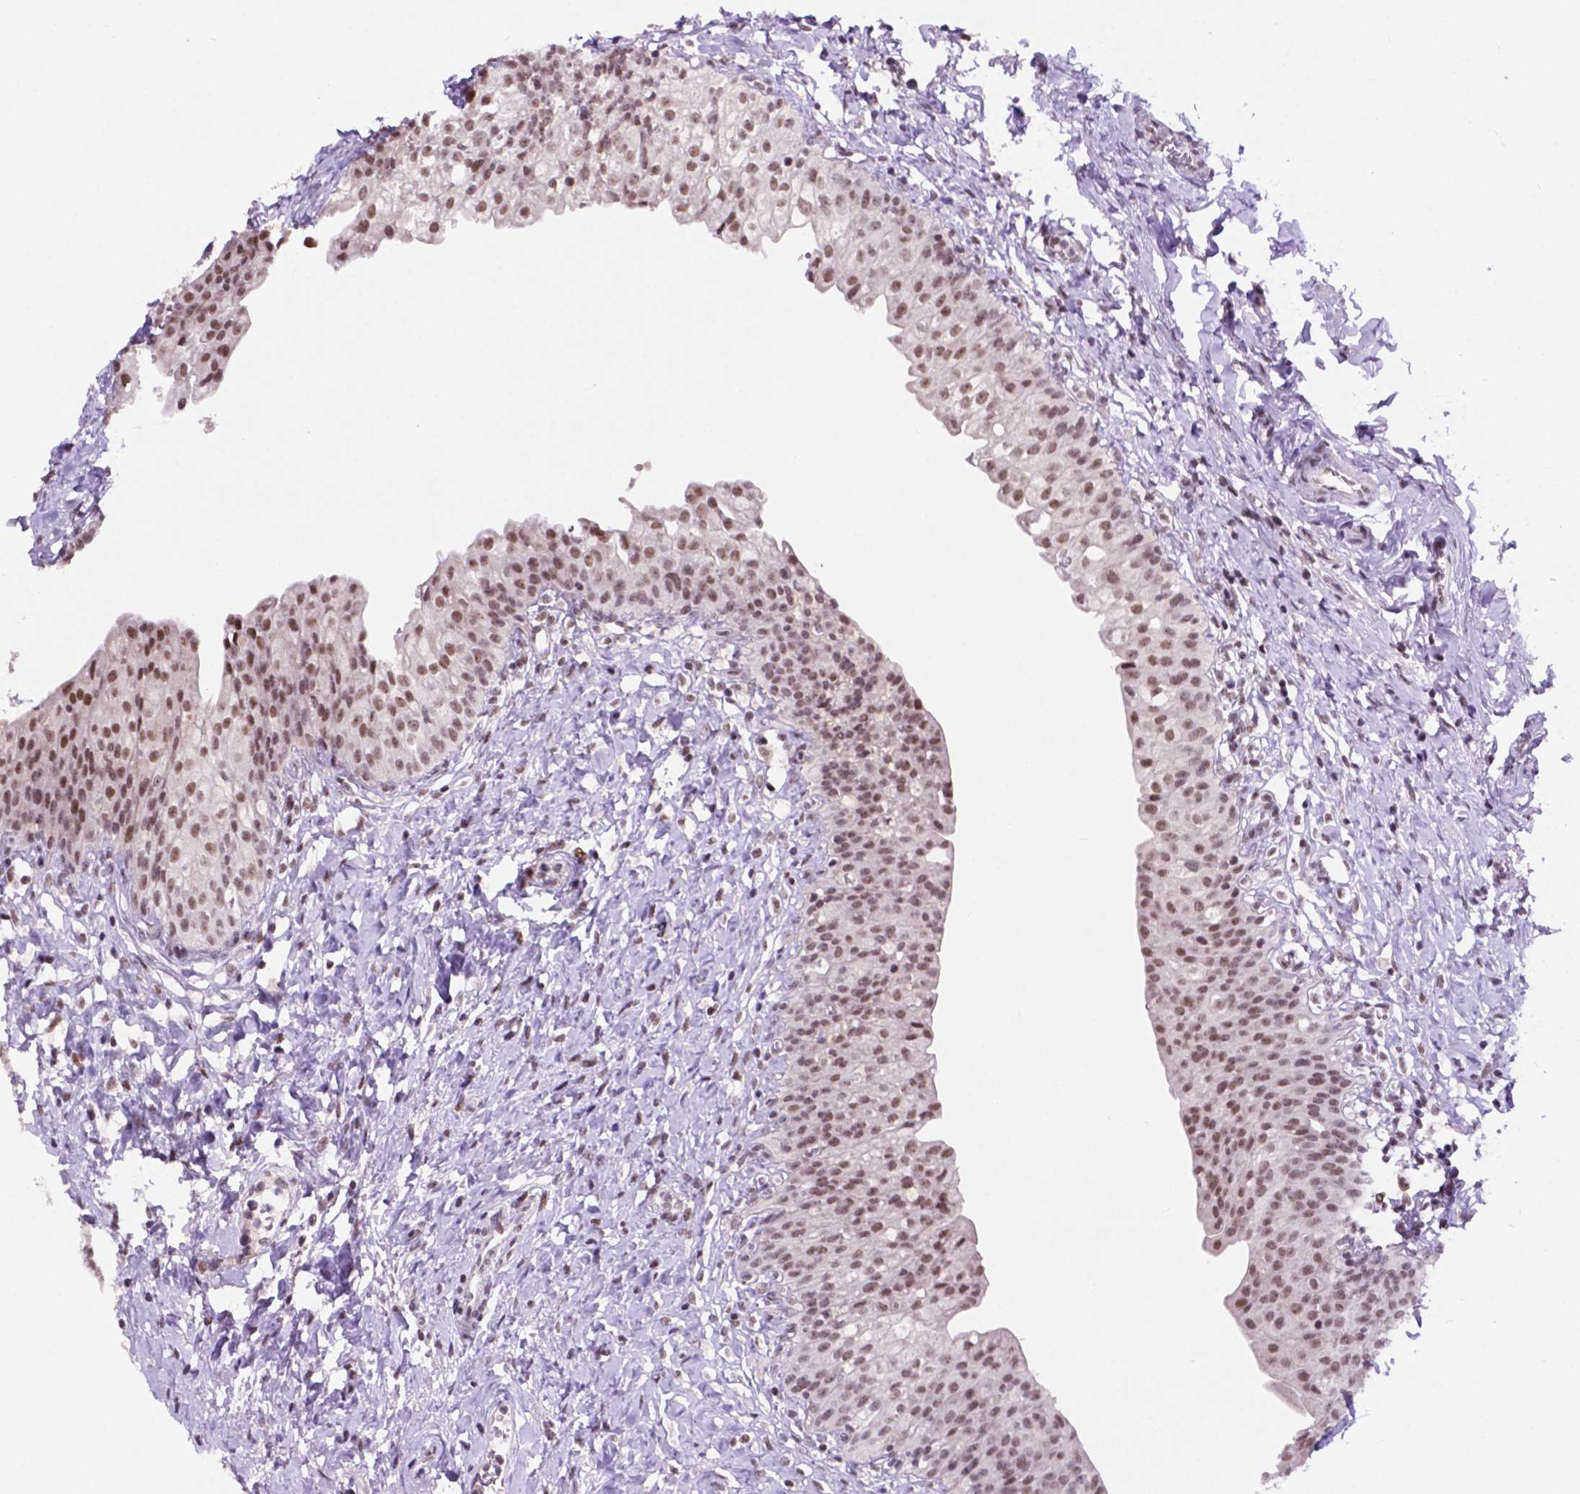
{"staining": {"intensity": "moderate", "quantity": ">75%", "location": "nuclear"}, "tissue": "urinary bladder", "cell_type": "Urothelial cells", "image_type": "normal", "snomed": [{"axis": "morphology", "description": "Normal tissue, NOS"}, {"axis": "topography", "description": "Urinary bladder"}], "caption": "A photomicrograph of human urinary bladder stained for a protein shows moderate nuclear brown staining in urothelial cells.", "gene": "NCOR1", "patient": {"sex": "male", "age": 76}}